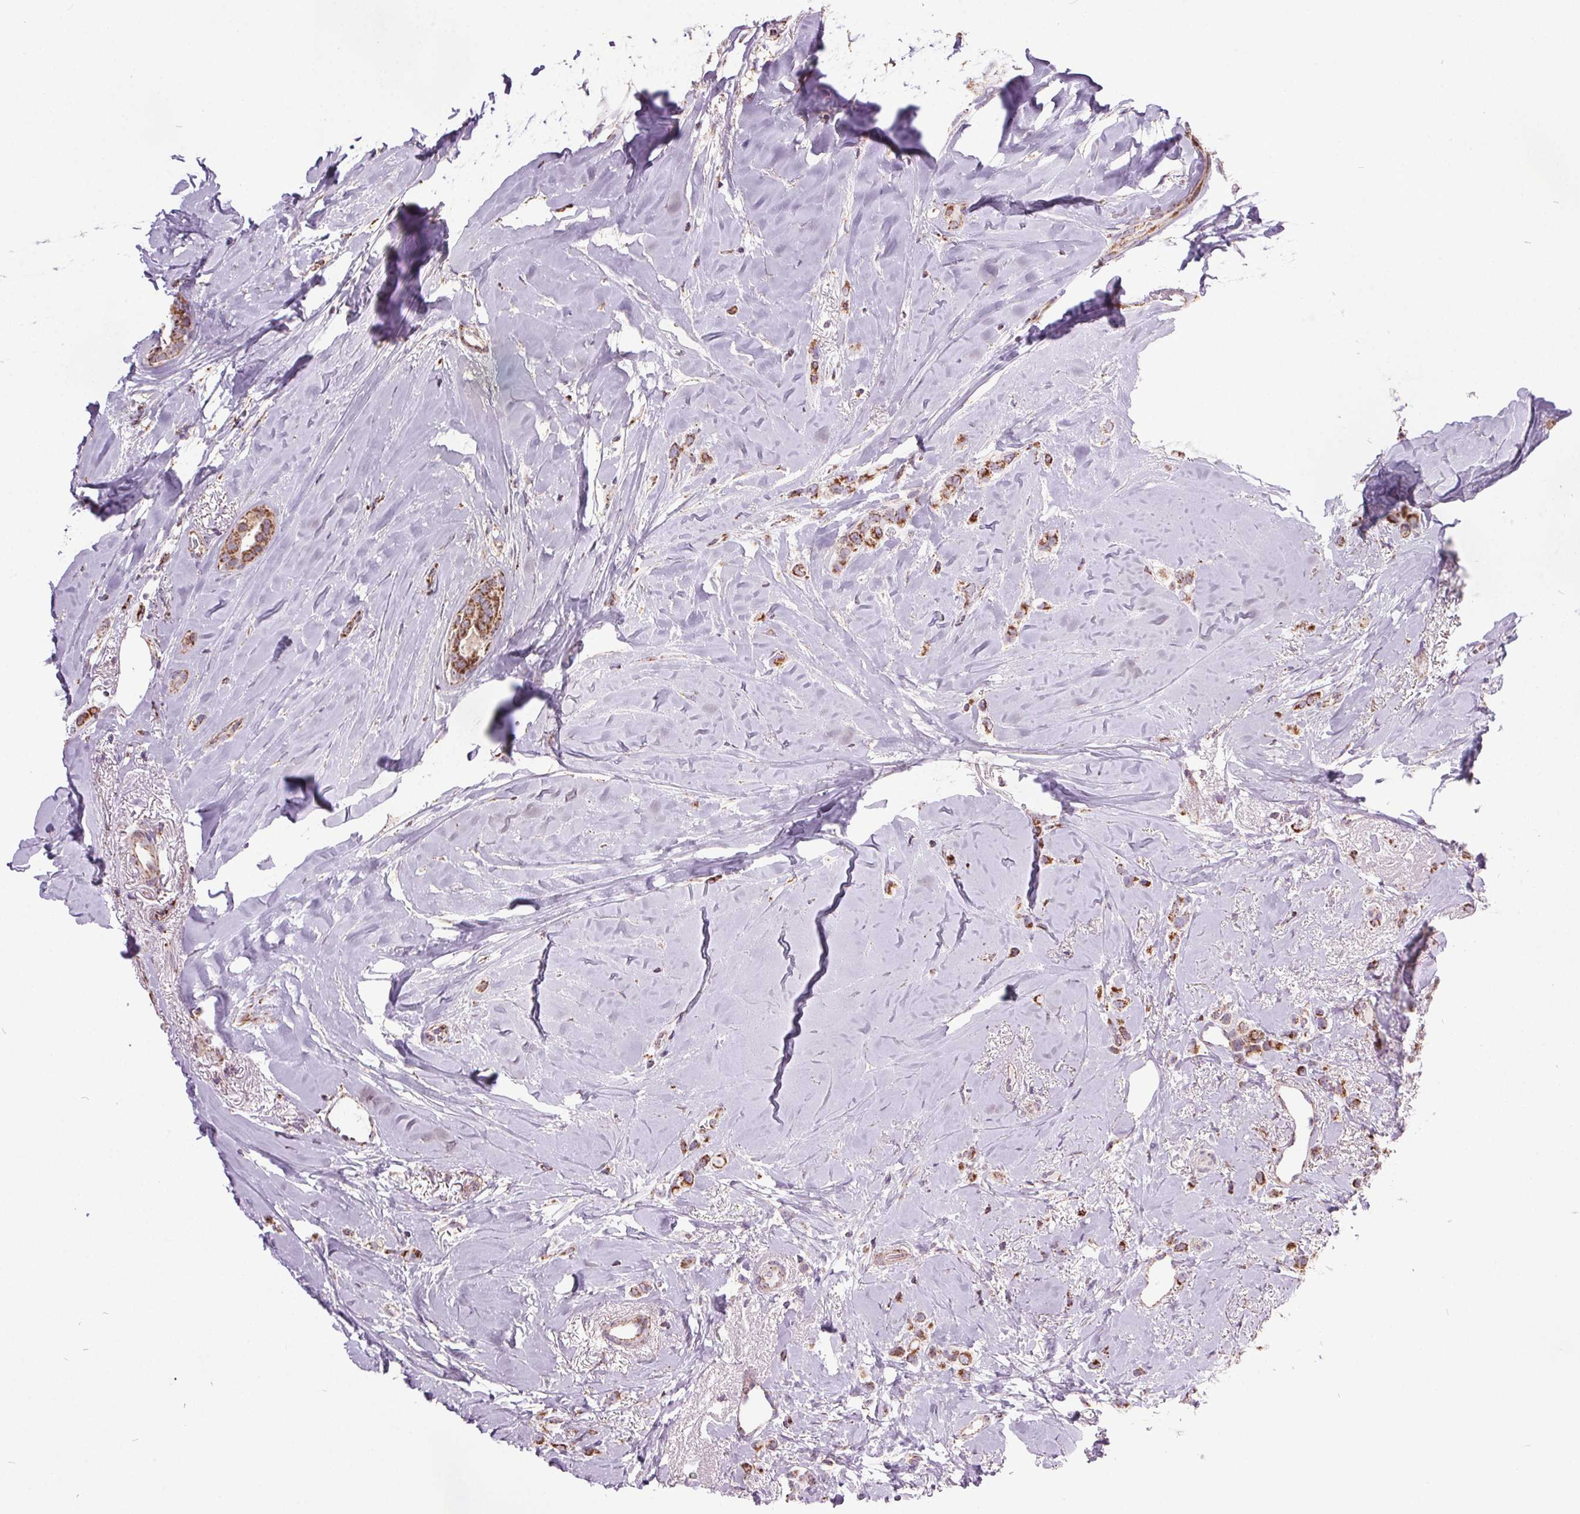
{"staining": {"intensity": "moderate", "quantity": ">75%", "location": "cytoplasmic/membranous"}, "tissue": "breast cancer", "cell_type": "Tumor cells", "image_type": "cancer", "snomed": [{"axis": "morphology", "description": "Lobular carcinoma"}, {"axis": "topography", "description": "Breast"}], "caption": "Protein expression analysis of human breast cancer (lobular carcinoma) reveals moderate cytoplasmic/membranous positivity in about >75% of tumor cells.", "gene": "NDUFS6", "patient": {"sex": "female", "age": 66}}